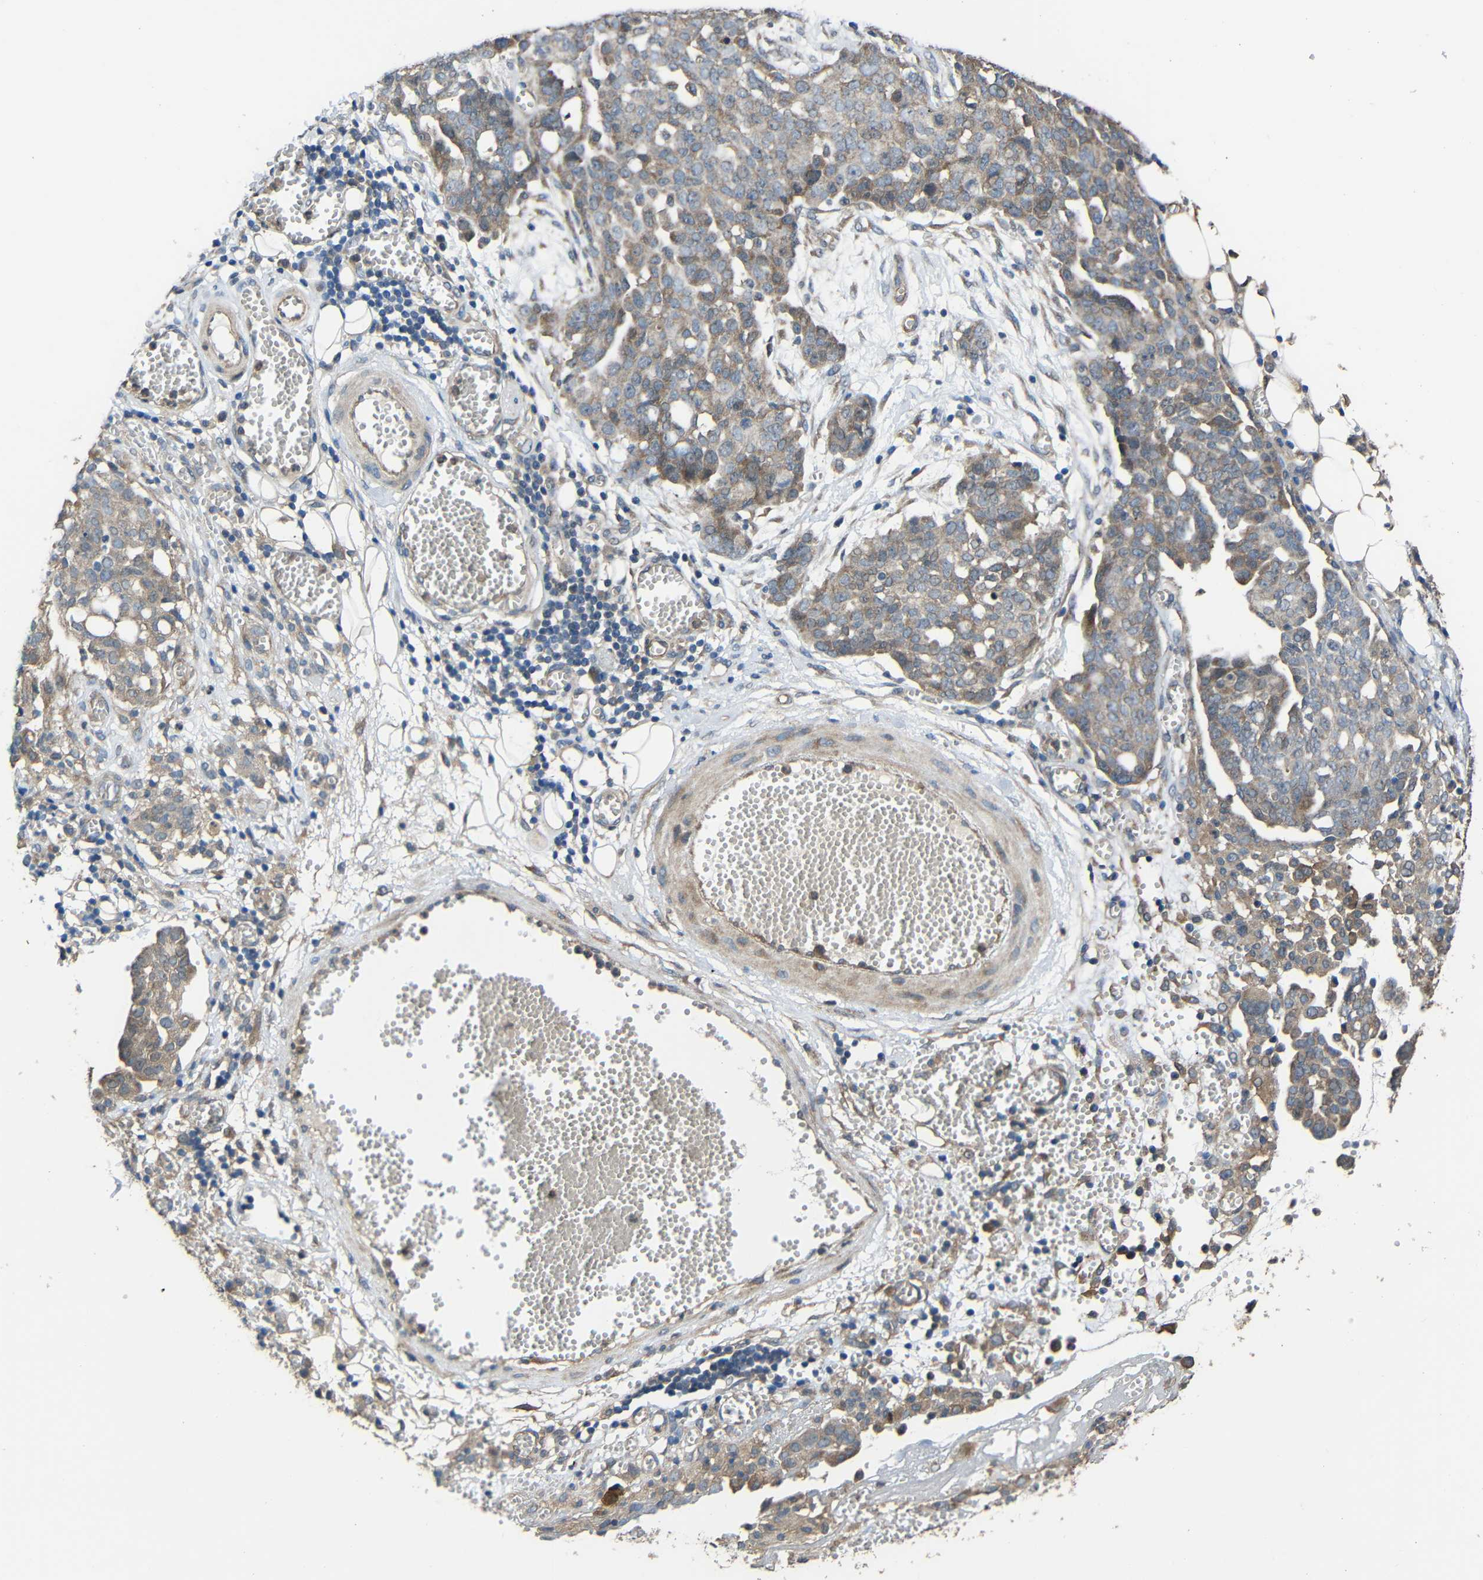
{"staining": {"intensity": "weak", "quantity": ">75%", "location": "cytoplasmic/membranous"}, "tissue": "ovarian cancer", "cell_type": "Tumor cells", "image_type": "cancer", "snomed": [{"axis": "morphology", "description": "Cystadenocarcinoma, serous, NOS"}, {"axis": "topography", "description": "Soft tissue"}, {"axis": "topography", "description": "Ovary"}], "caption": "An image of human ovarian serous cystadenocarcinoma stained for a protein exhibits weak cytoplasmic/membranous brown staining in tumor cells.", "gene": "CHST9", "patient": {"sex": "female", "age": 57}}